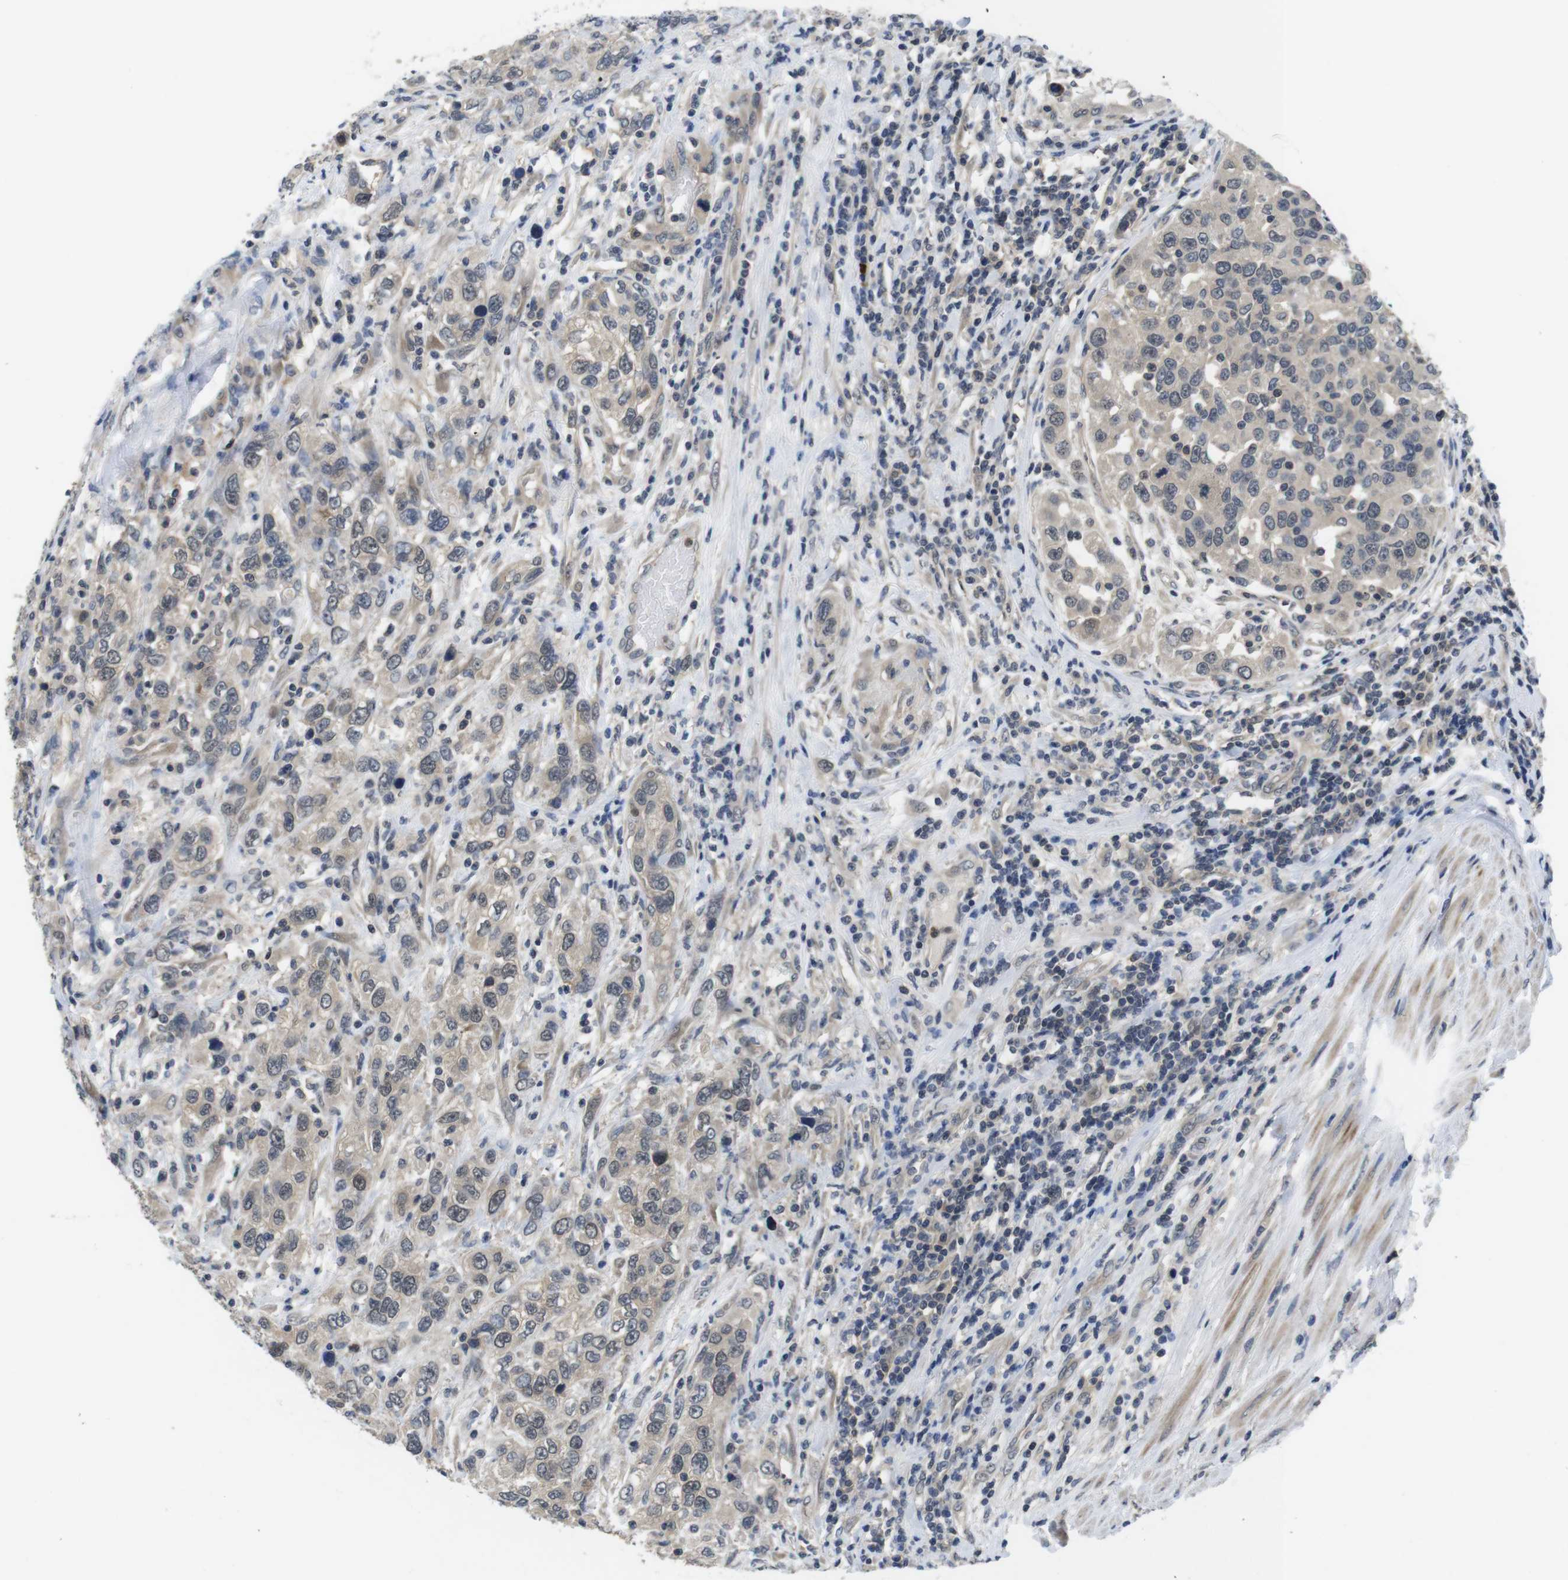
{"staining": {"intensity": "weak", "quantity": "<25%", "location": "cytoplasmic/membranous"}, "tissue": "urothelial cancer", "cell_type": "Tumor cells", "image_type": "cancer", "snomed": [{"axis": "morphology", "description": "Urothelial carcinoma, High grade"}, {"axis": "topography", "description": "Urinary bladder"}], "caption": "High power microscopy image of an immunohistochemistry (IHC) image of high-grade urothelial carcinoma, revealing no significant staining in tumor cells.", "gene": "FADD", "patient": {"sex": "female", "age": 80}}